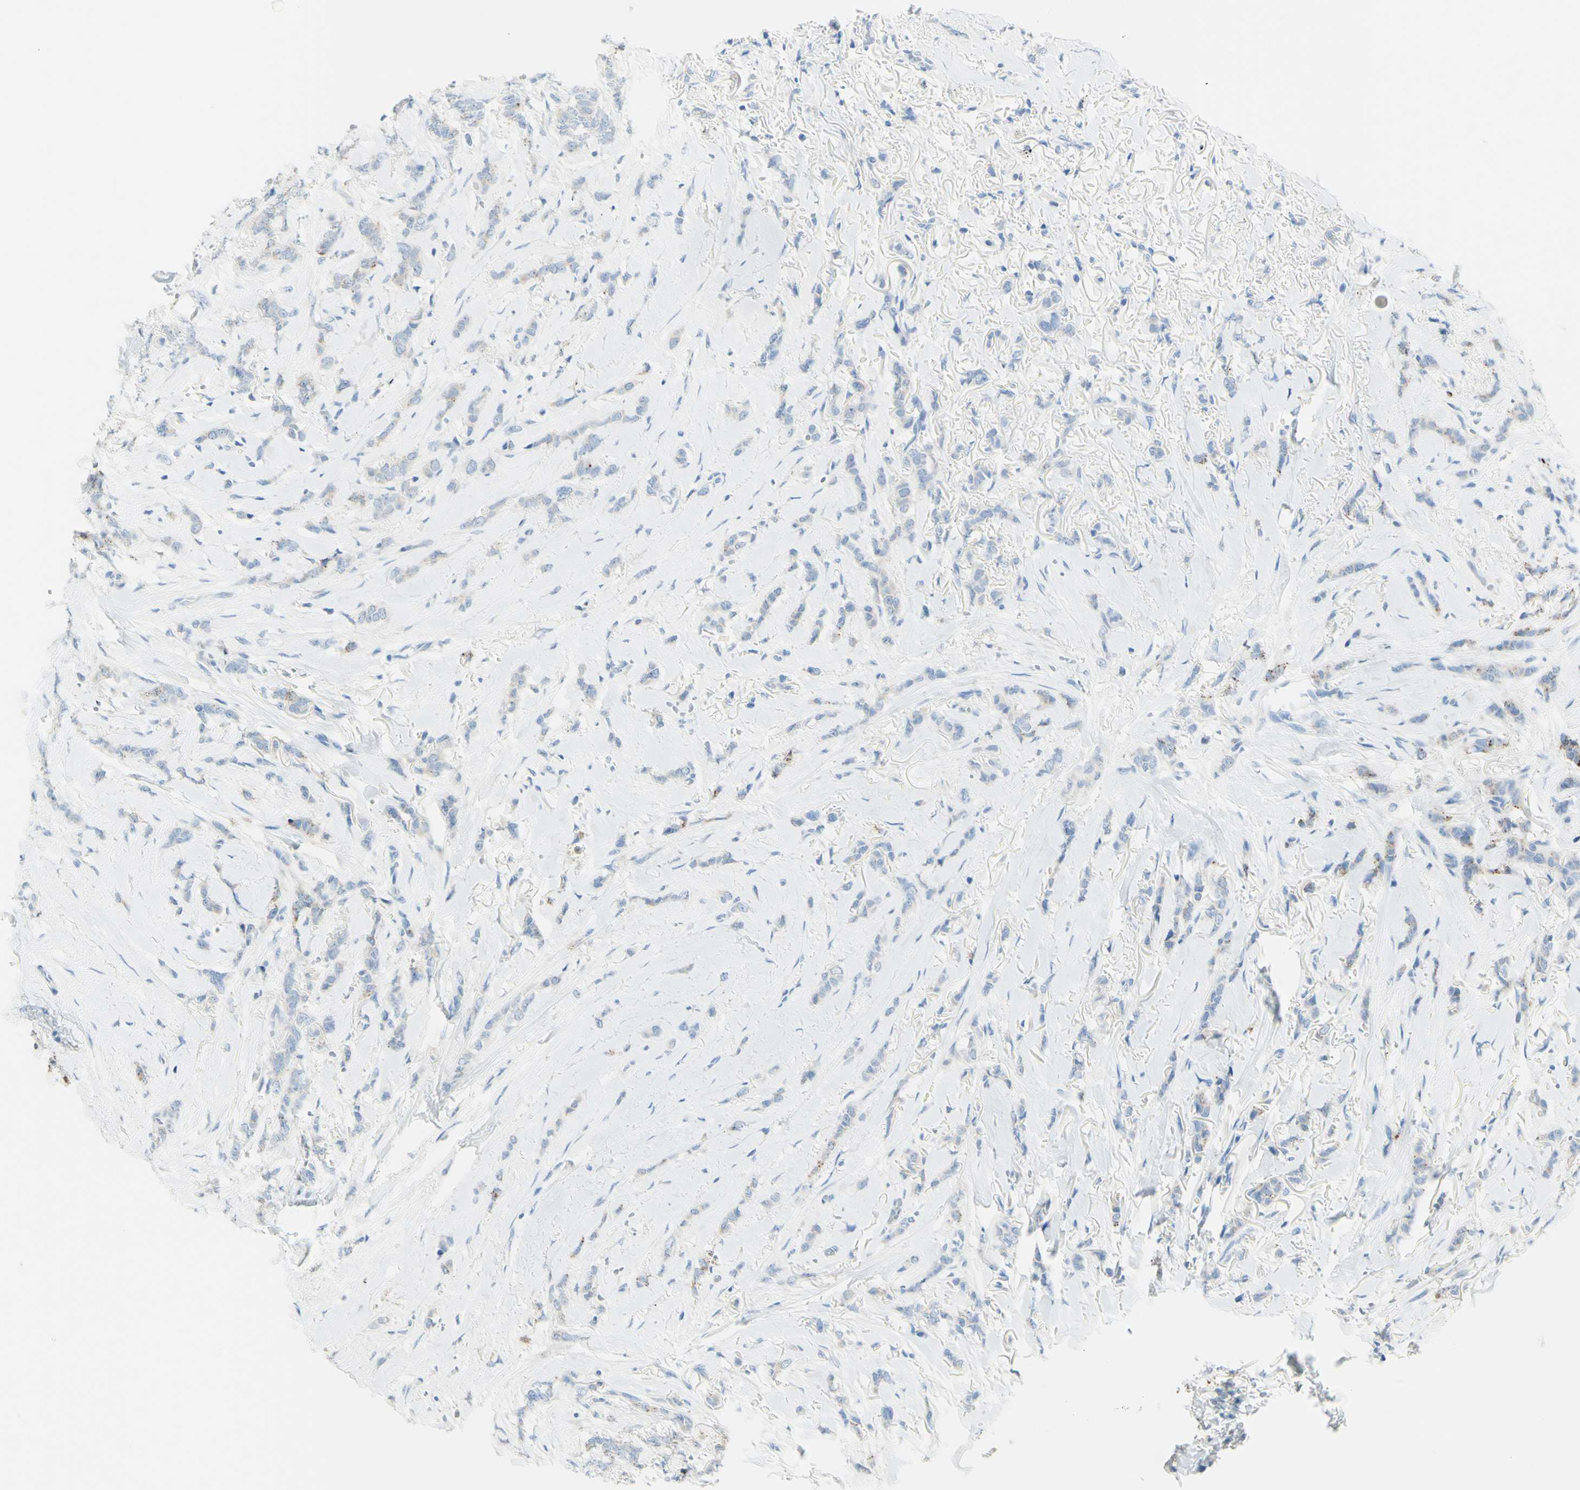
{"staining": {"intensity": "weak", "quantity": "<25%", "location": "cytoplasmic/membranous"}, "tissue": "breast cancer", "cell_type": "Tumor cells", "image_type": "cancer", "snomed": [{"axis": "morphology", "description": "Lobular carcinoma"}, {"axis": "topography", "description": "Skin"}, {"axis": "topography", "description": "Breast"}], "caption": "Breast lobular carcinoma stained for a protein using immunohistochemistry exhibits no staining tumor cells.", "gene": "TSPAN1", "patient": {"sex": "female", "age": 46}}